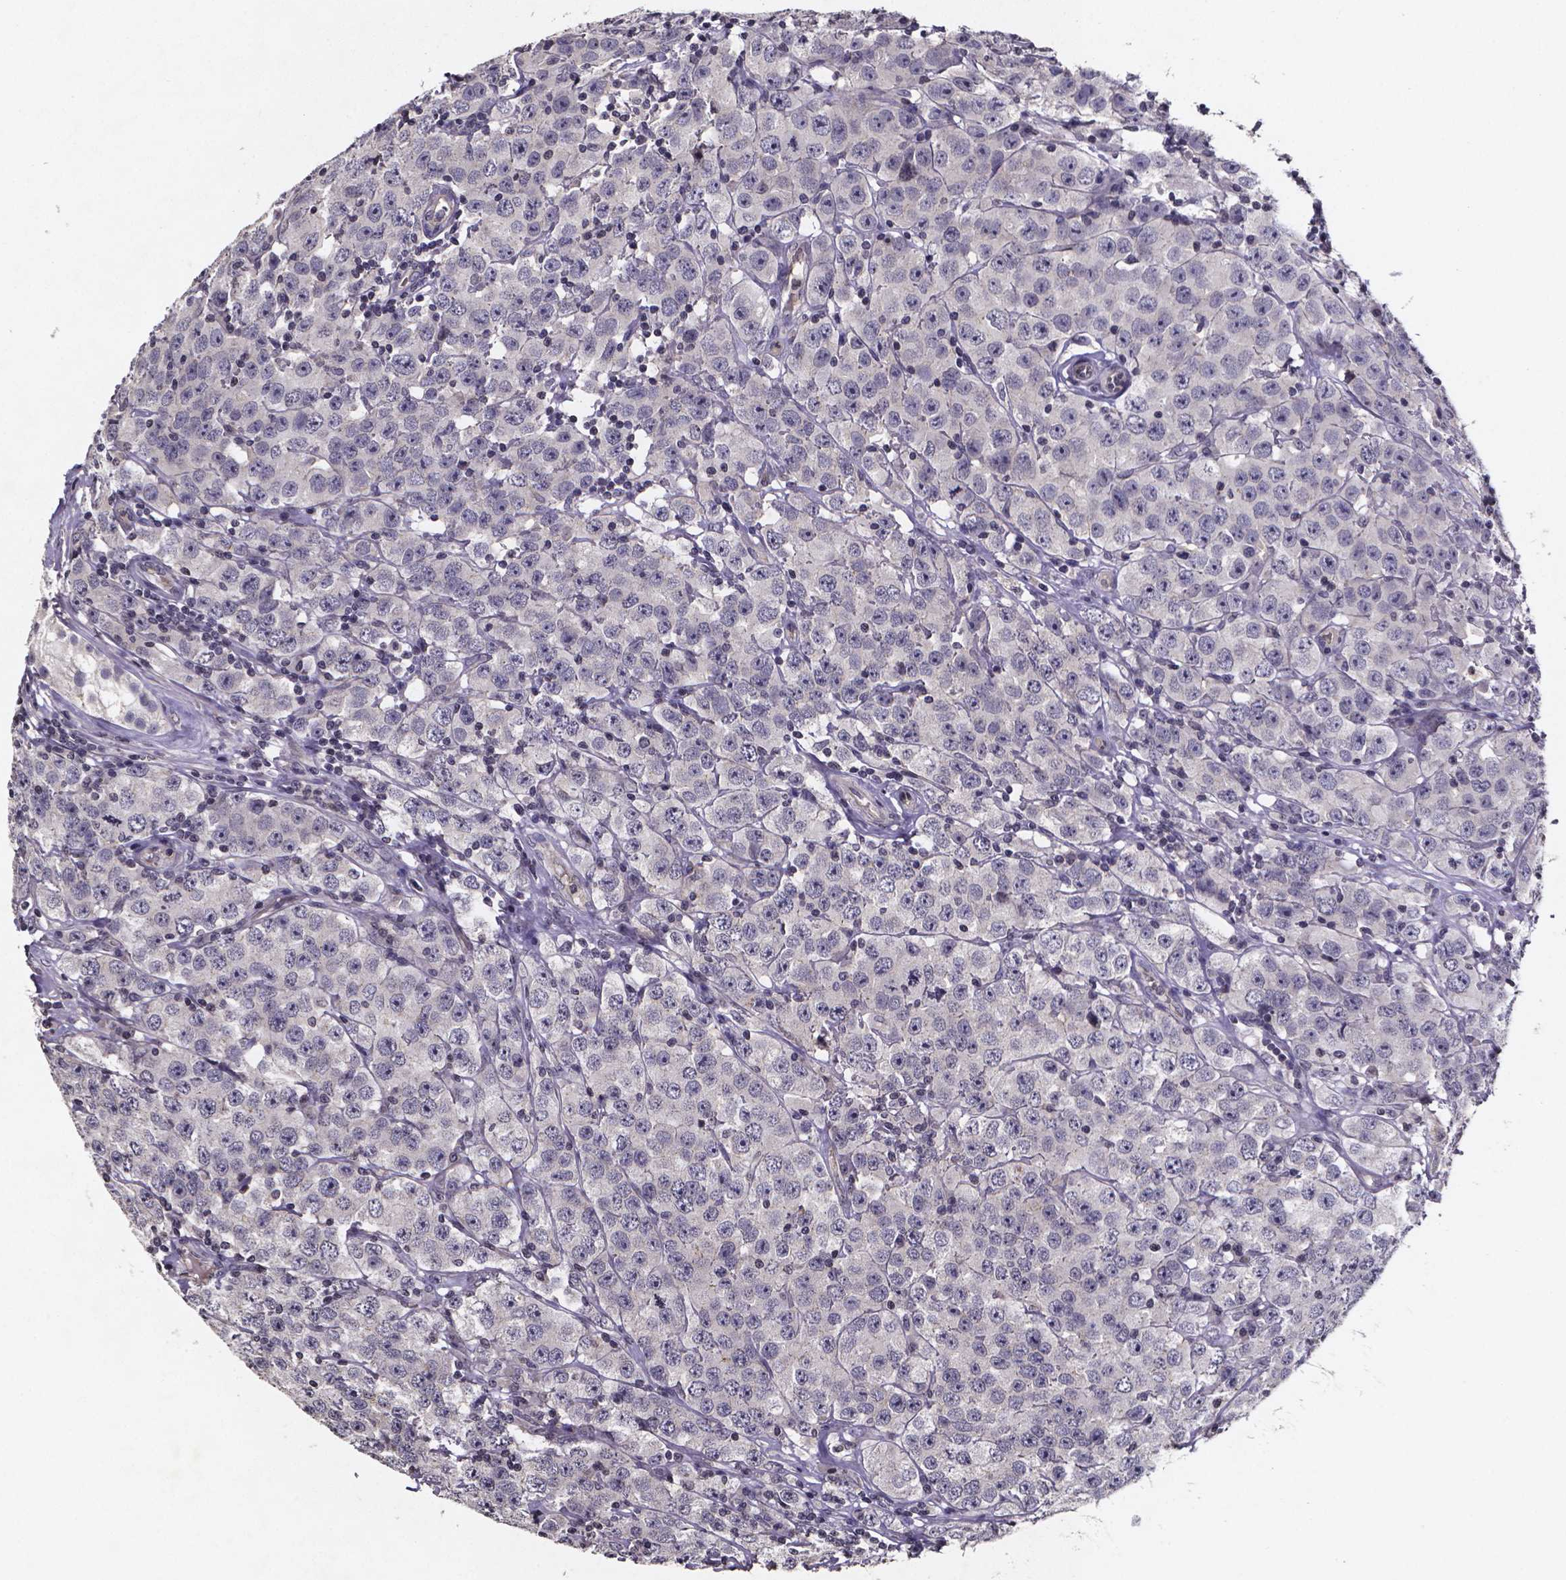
{"staining": {"intensity": "negative", "quantity": "none", "location": "none"}, "tissue": "testis cancer", "cell_type": "Tumor cells", "image_type": "cancer", "snomed": [{"axis": "morphology", "description": "Seminoma, NOS"}, {"axis": "topography", "description": "Testis"}], "caption": "Immunohistochemical staining of human testis cancer (seminoma) demonstrates no significant staining in tumor cells.", "gene": "TP73", "patient": {"sex": "male", "age": 52}}